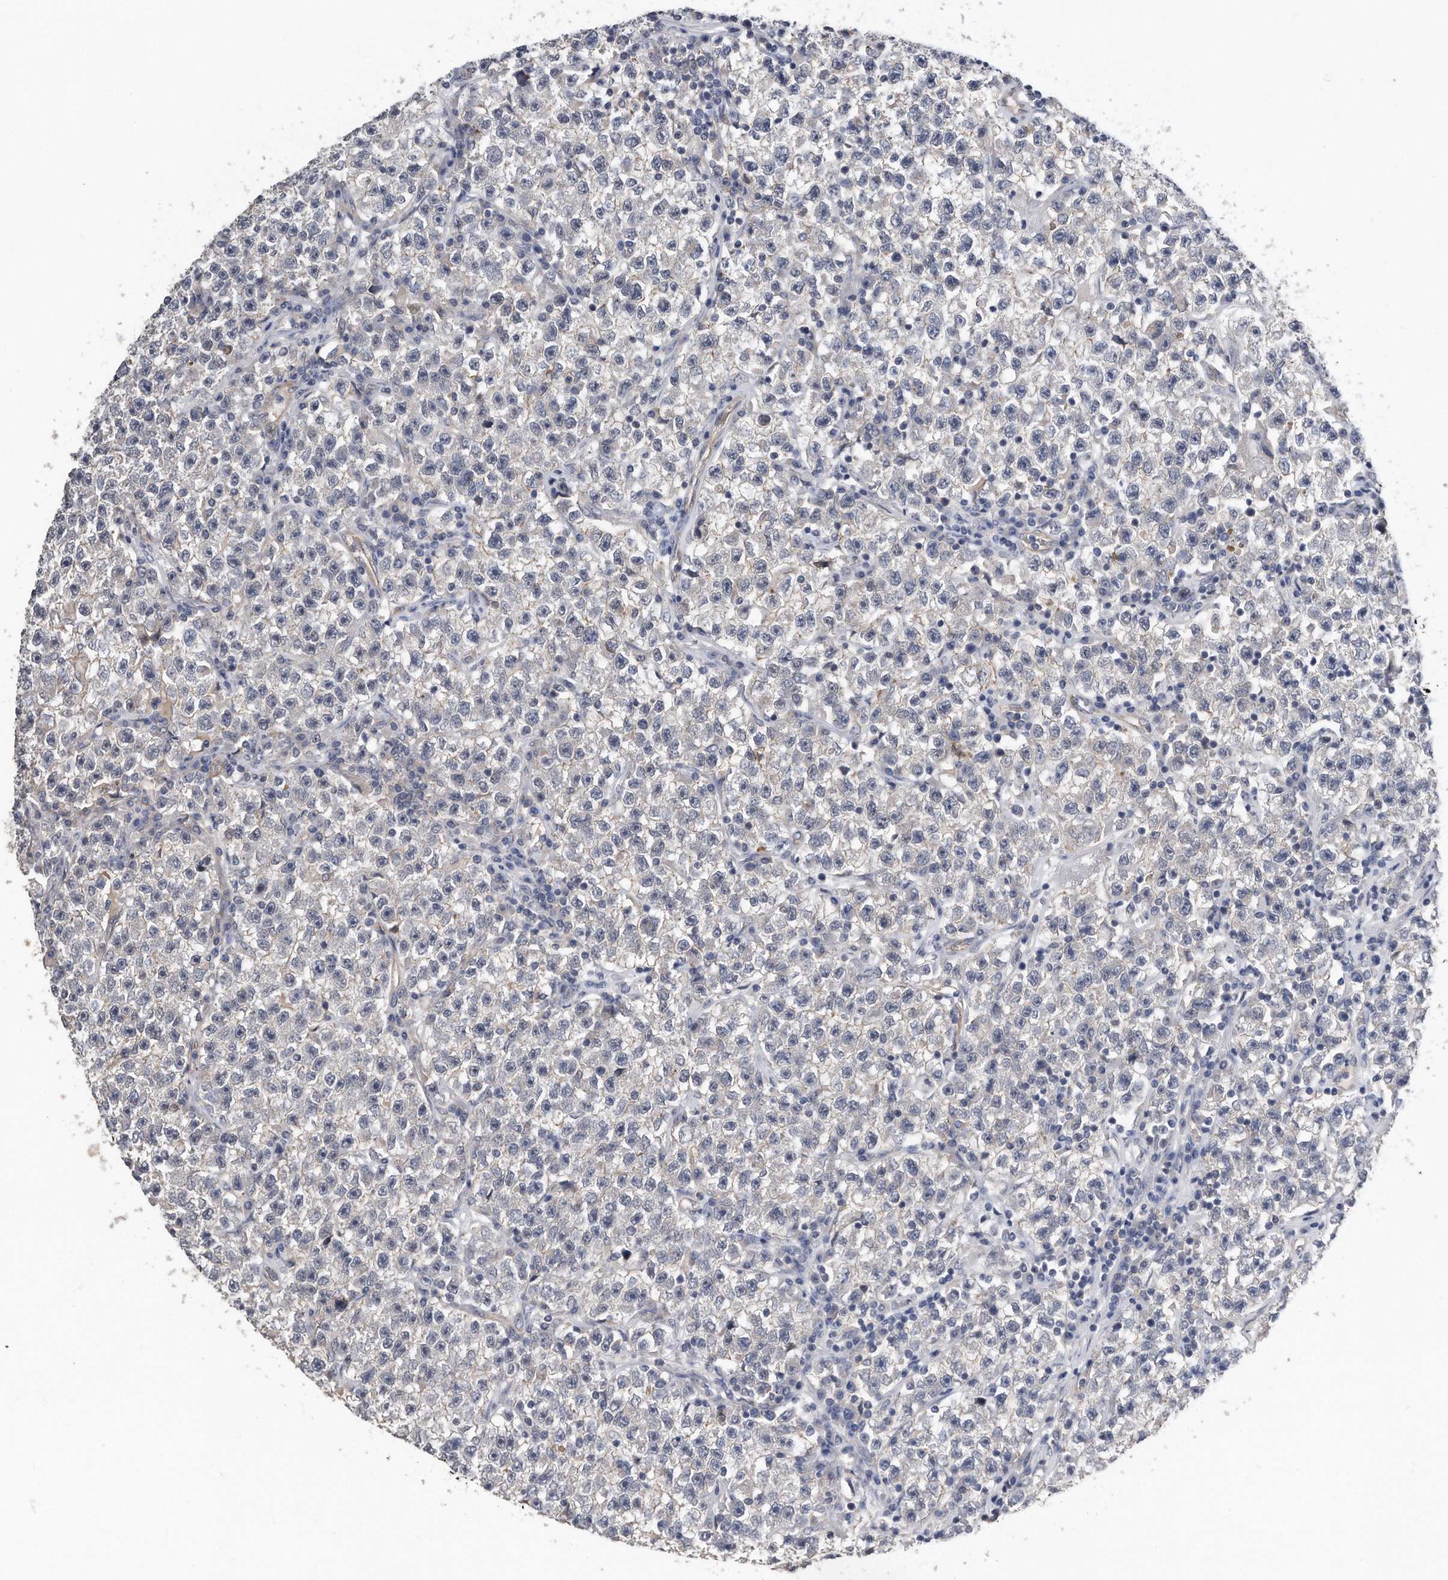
{"staining": {"intensity": "negative", "quantity": "none", "location": "none"}, "tissue": "testis cancer", "cell_type": "Tumor cells", "image_type": "cancer", "snomed": [{"axis": "morphology", "description": "Seminoma, NOS"}, {"axis": "topography", "description": "Testis"}], "caption": "There is no significant staining in tumor cells of testis cancer (seminoma). The staining was performed using DAB (3,3'-diaminobenzidine) to visualize the protein expression in brown, while the nuclei were stained in blue with hematoxylin (Magnification: 20x).", "gene": "GPC1", "patient": {"sex": "male", "age": 22}}